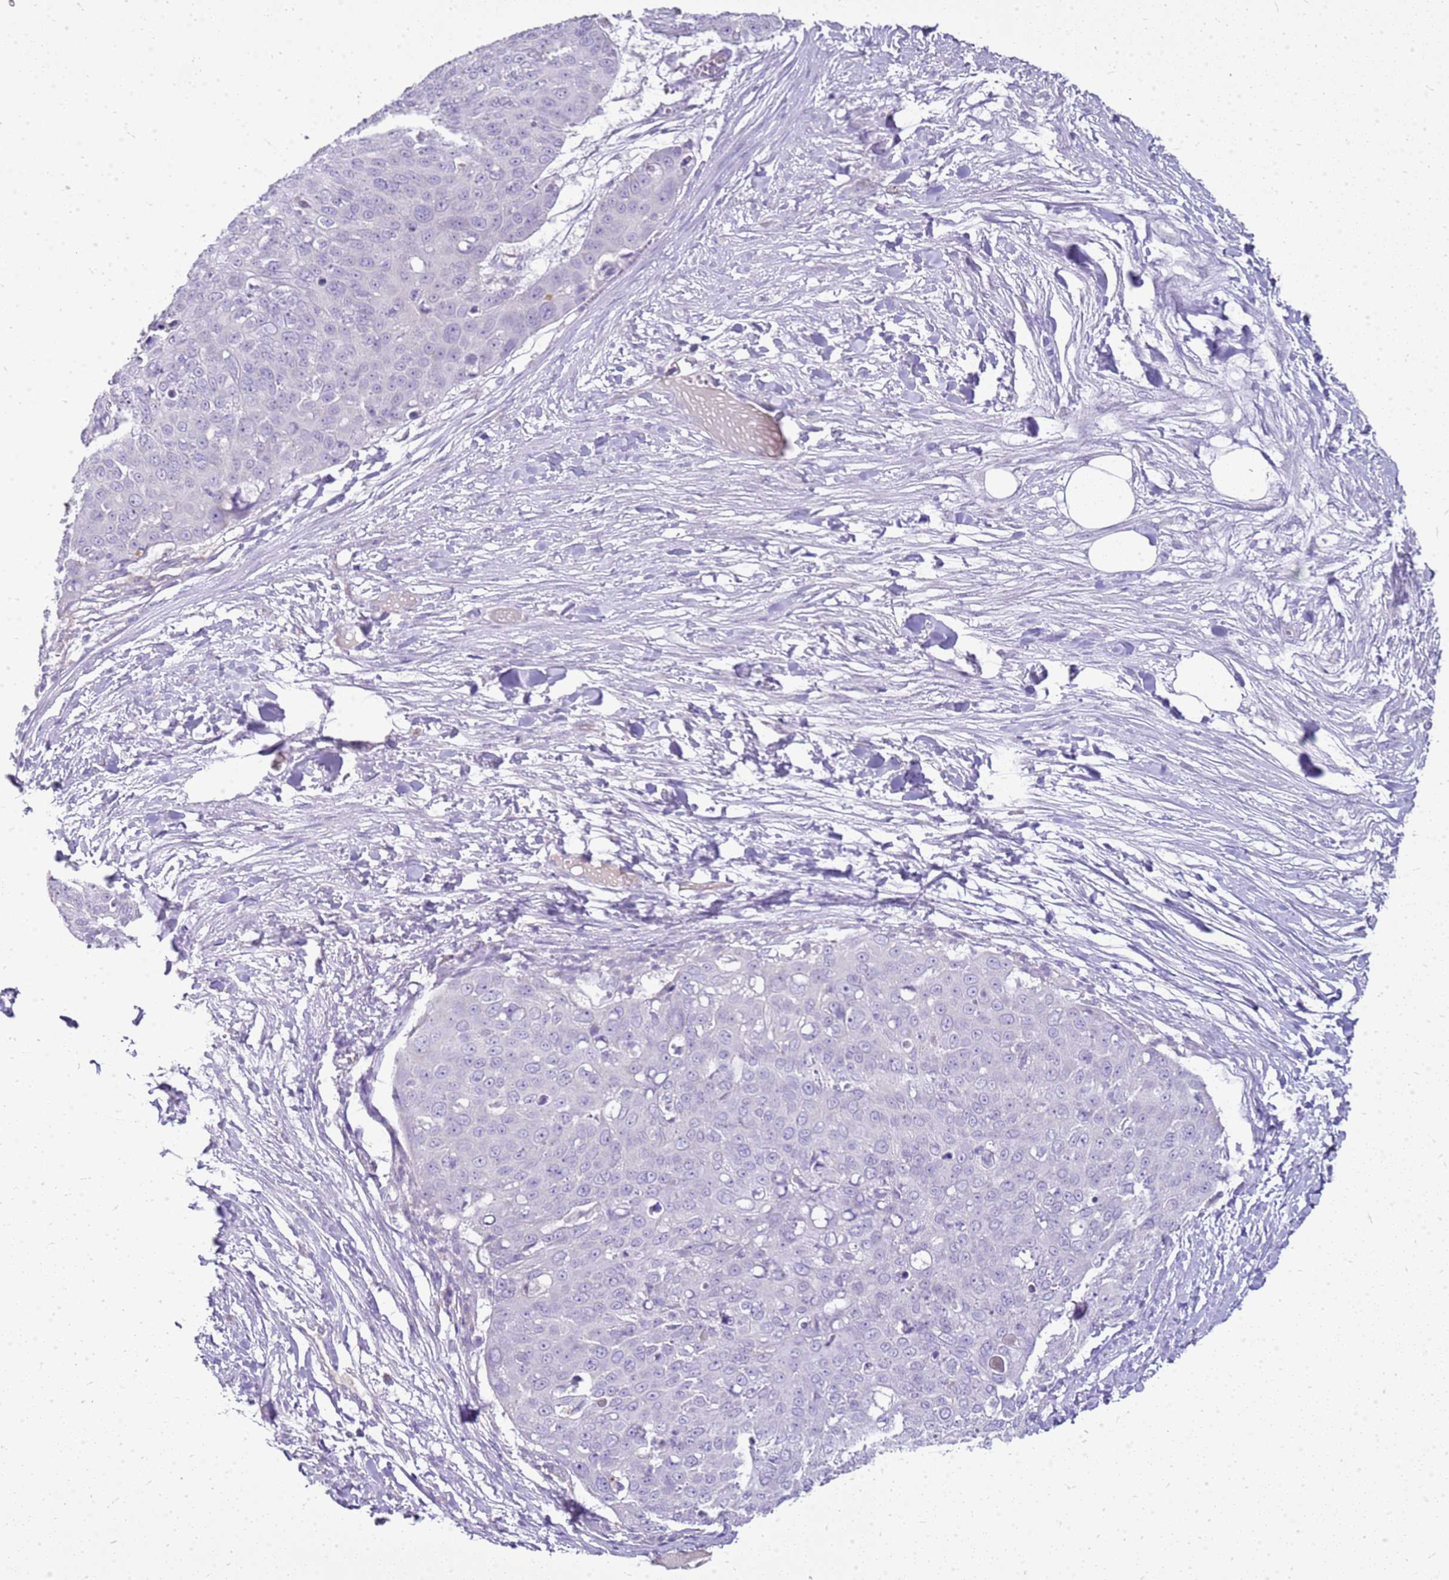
{"staining": {"intensity": "negative", "quantity": "none", "location": "none"}, "tissue": "skin cancer", "cell_type": "Tumor cells", "image_type": "cancer", "snomed": [{"axis": "morphology", "description": "Squamous cell carcinoma, NOS"}, {"axis": "topography", "description": "Skin"}], "caption": "IHC of human skin cancer (squamous cell carcinoma) displays no staining in tumor cells. (DAB (3,3'-diaminobenzidine) immunohistochemistry (IHC) visualized using brightfield microscopy, high magnification).", "gene": "FABP2", "patient": {"sex": "male", "age": 71}}